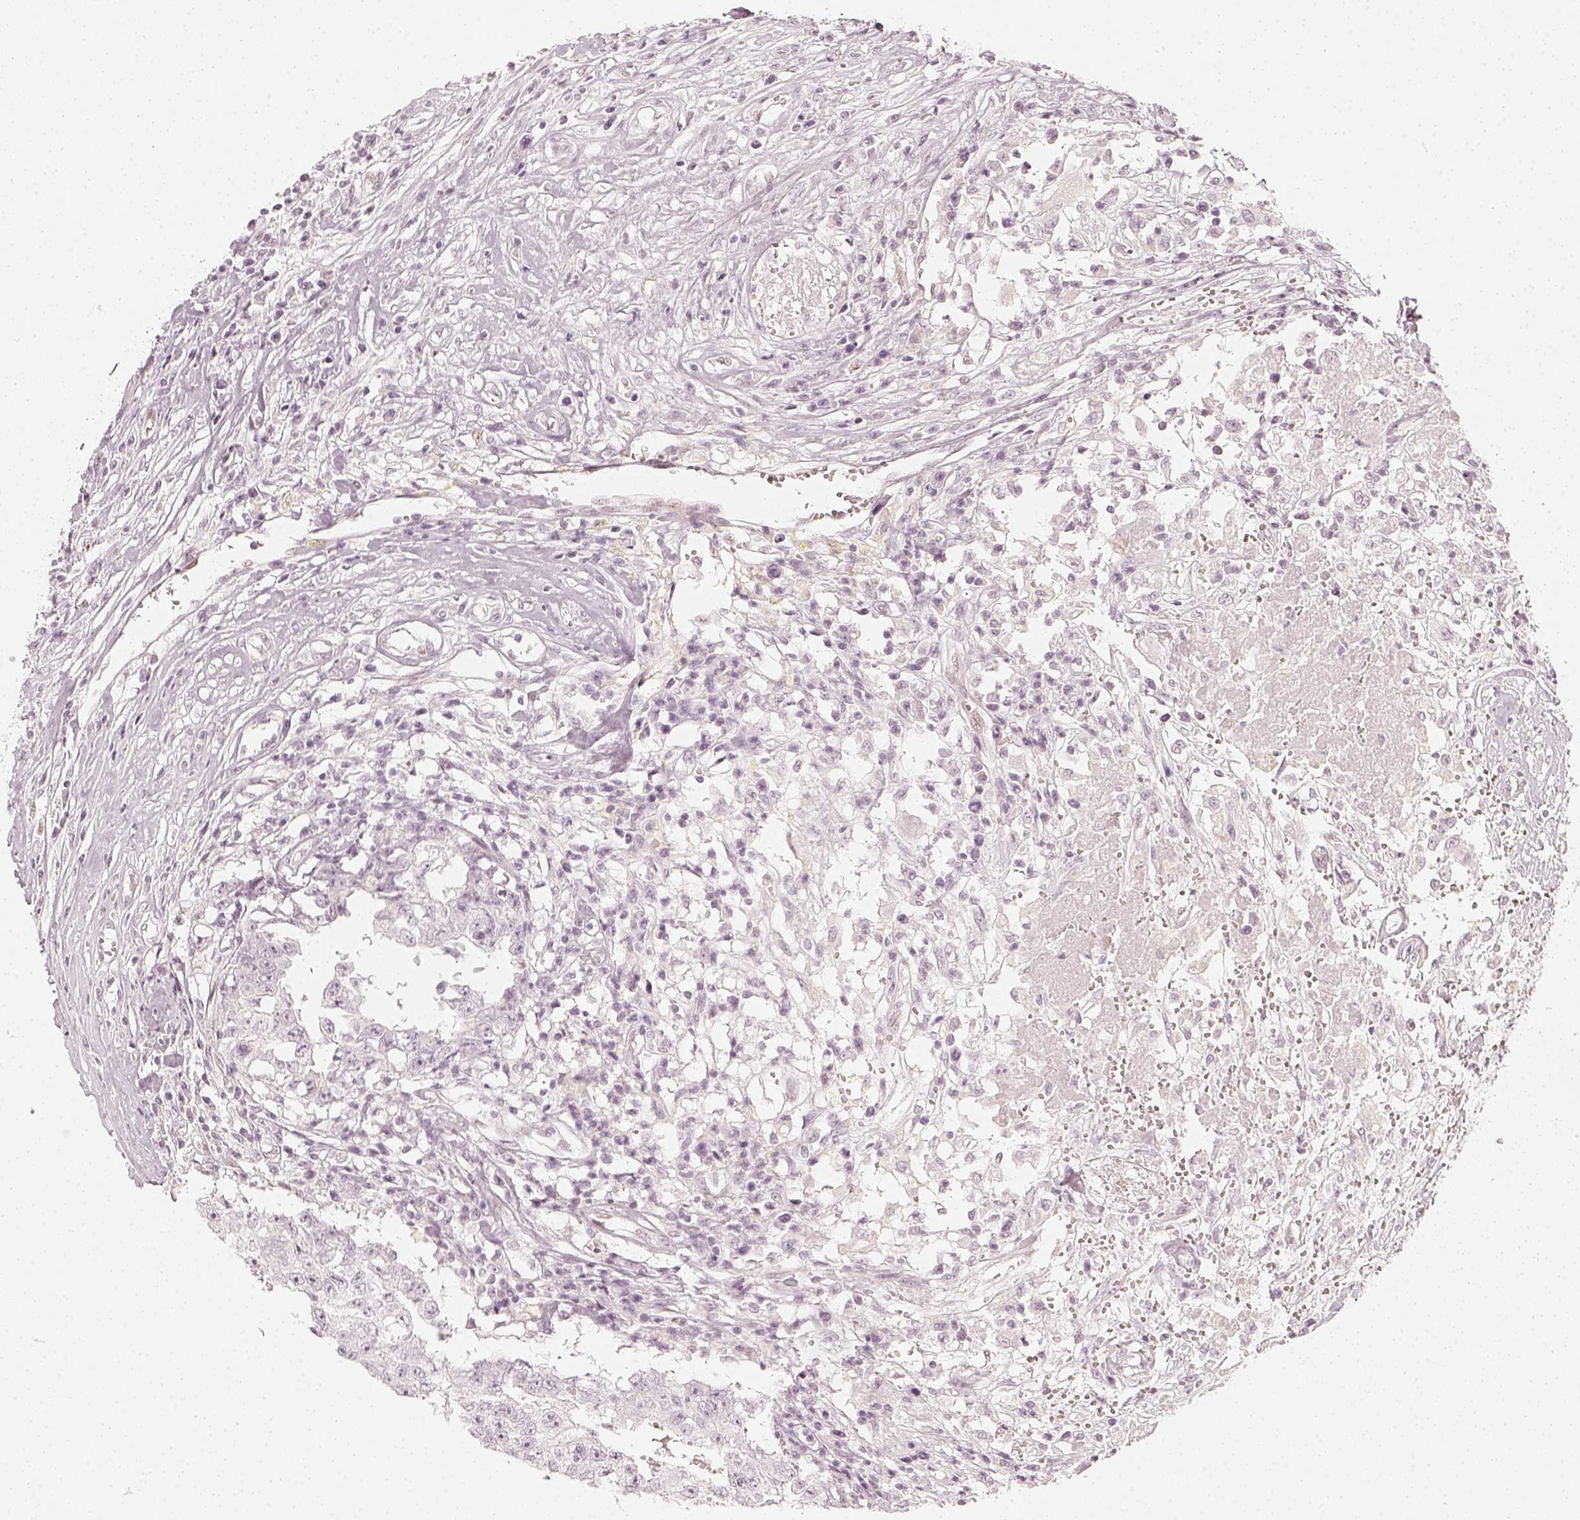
{"staining": {"intensity": "negative", "quantity": "none", "location": "none"}, "tissue": "testis cancer", "cell_type": "Tumor cells", "image_type": "cancer", "snomed": [{"axis": "morphology", "description": "Carcinoma, Embryonal, NOS"}, {"axis": "topography", "description": "Testis"}], "caption": "Immunohistochemical staining of human testis embryonal carcinoma exhibits no significant expression in tumor cells.", "gene": "KRTAP2-1", "patient": {"sex": "male", "age": 36}}